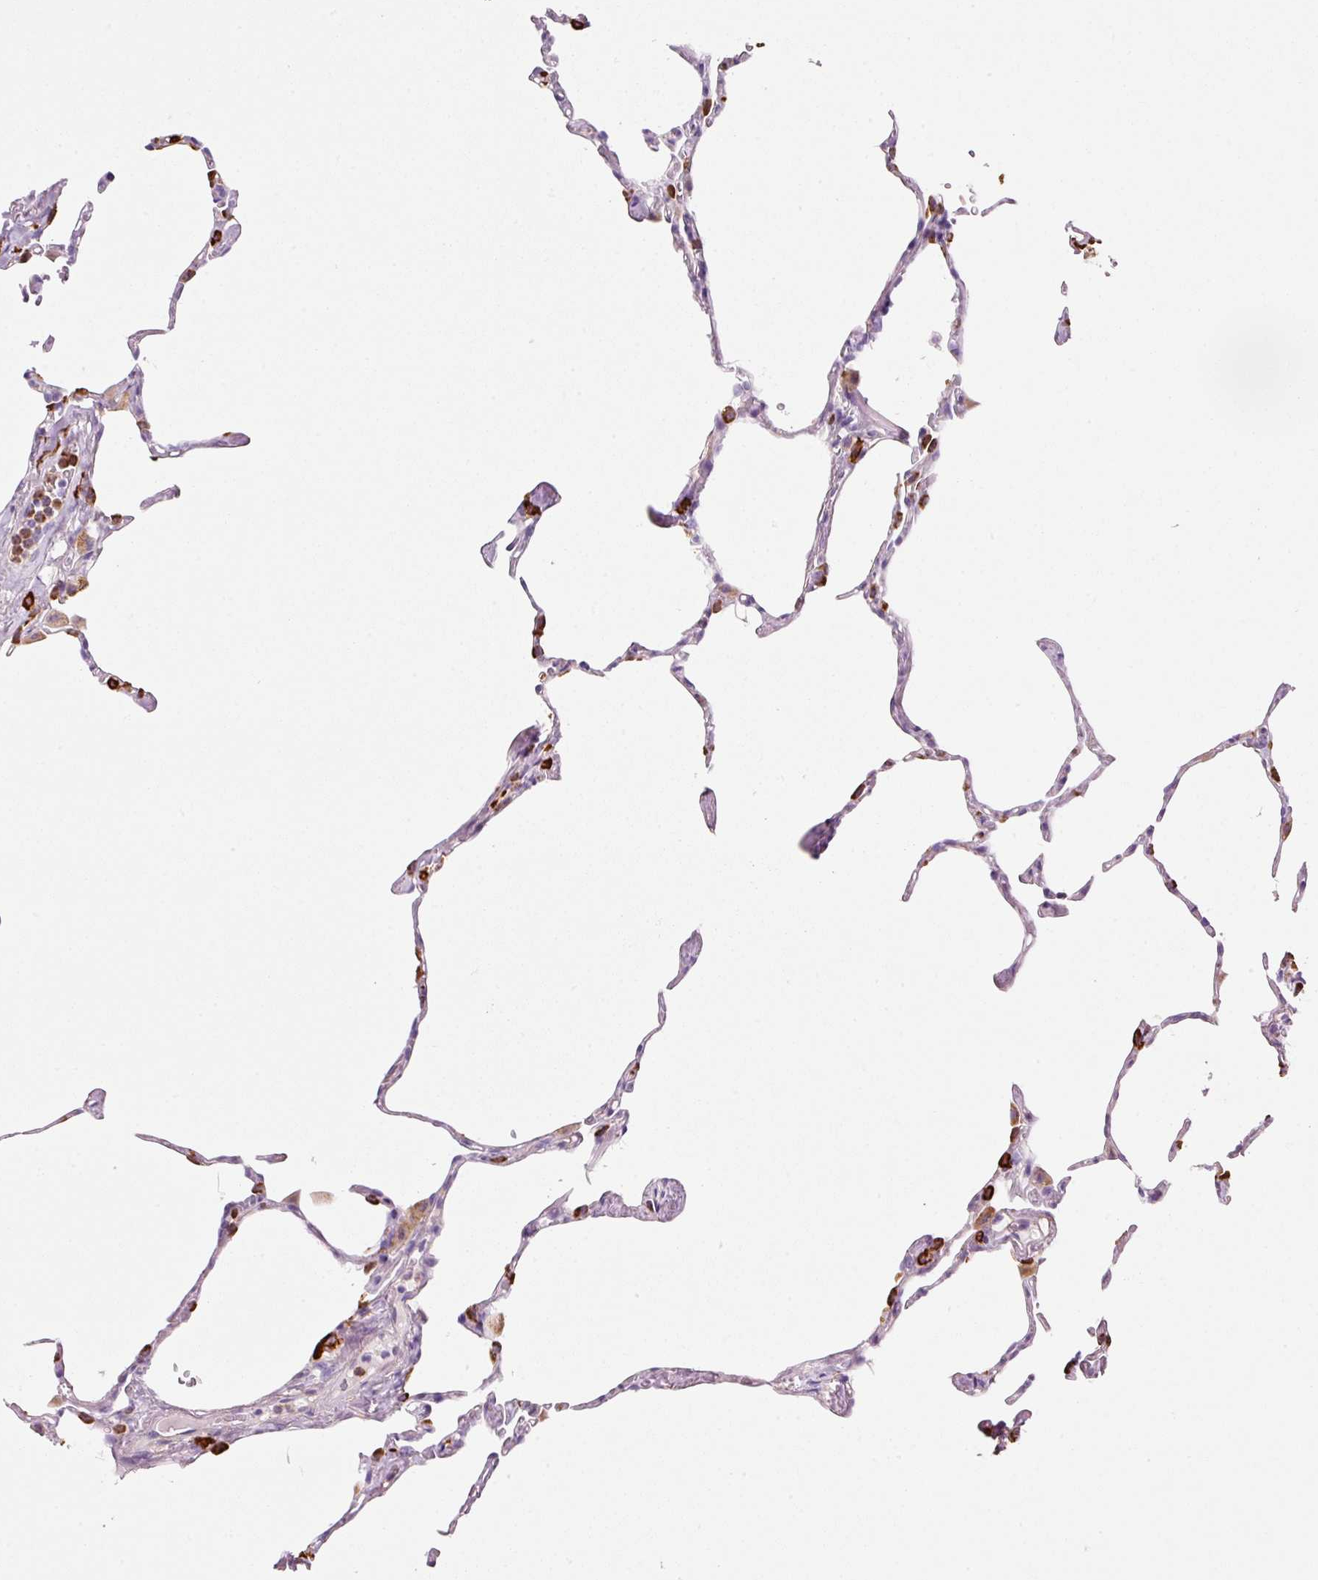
{"staining": {"intensity": "moderate", "quantity": "25%-75%", "location": "cytoplasmic/membranous"}, "tissue": "lung", "cell_type": "Alveolar cells", "image_type": "normal", "snomed": [{"axis": "morphology", "description": "Normal tissue, NOS"}, {"axis": "topography", "description": "Lung"}], "caption": "Human lung stained for a protein (brown) displays moderate cytoplasmic/membranous positive staining in about 25%-75% of alveolar cells.", "gene": "TMC8", "patient": {"sex": "male", "age": 65}}